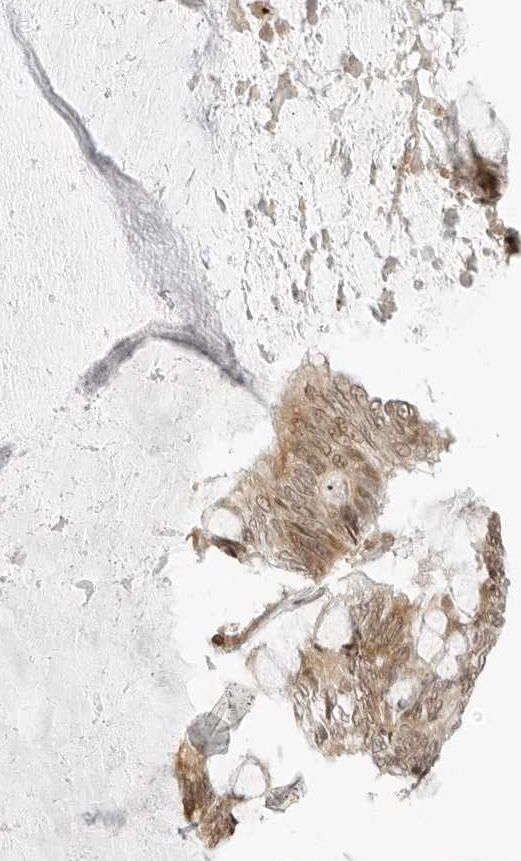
{"staining": {"intensity": "moderate", "quantity": ">75%", "location": "cytoplasmic/membranous,nuclear"}, "tissue": "ovarian cancer", "cell_type": "Tumor cells", "image_type": "cancer", "snomed": [{"axis": "morphology", "description": "Cystadenocarcinoma, mucinous, NOS"}, {"axis": "topography", "description": "Ovary"}], "caption": "Mucinous cystadenocarcinoma (ovarian) tissue reveals moderate cytoplasmic/membranous and nuclear positivity in approximately >75% of tumor cells", "gene": "ZNF407", "patient": {"sex": "female", "age": 61}}